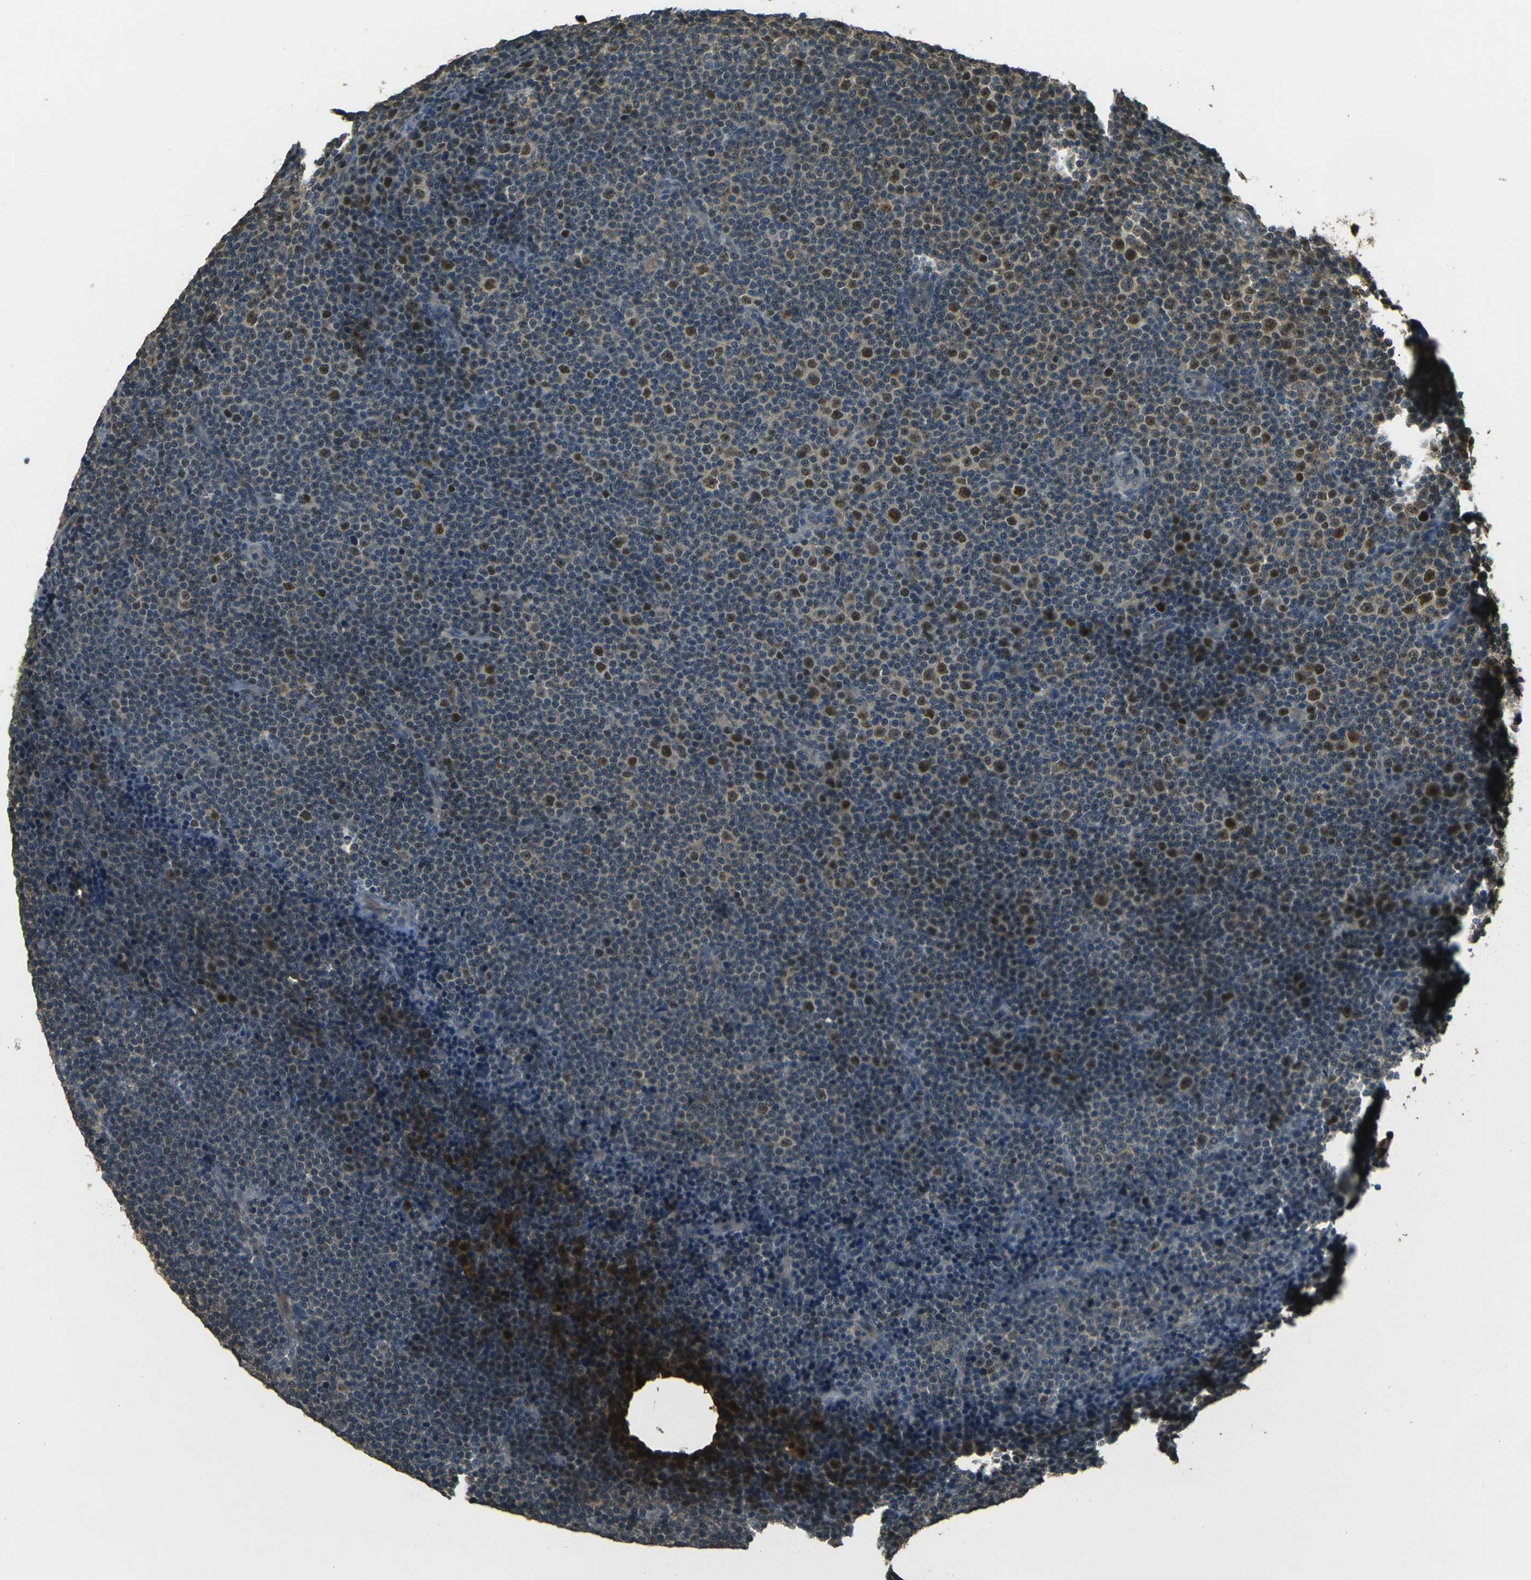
{"staining": {"intensity": "moderate", "quantity": "25%-75%", "location": "cytoplasmic/membranous,nuclear"}, "tissue": "lymphoma", "cell_type": "Tumor cells", "image_type": "cancer", "snomed": [{"axis": "morphology", "description": "Malignant lymphoma, non-Hodgkin's type, Low grade"}, {"axis": "topography", "description": "Lymph node"}], "caption": "DAB immunohistochemical staining of human low-grade malignant lymphoma, non-Hodgkin's type shows moderate cytoplasmic/membranous and nuclear protein positivity in about 25%-75% of tumor cells. (brown staining indicates protein expression, while blue staining denotes nuclei).", "gene": "TOR1A", "patient": {"sex": "female", "age": 67}}